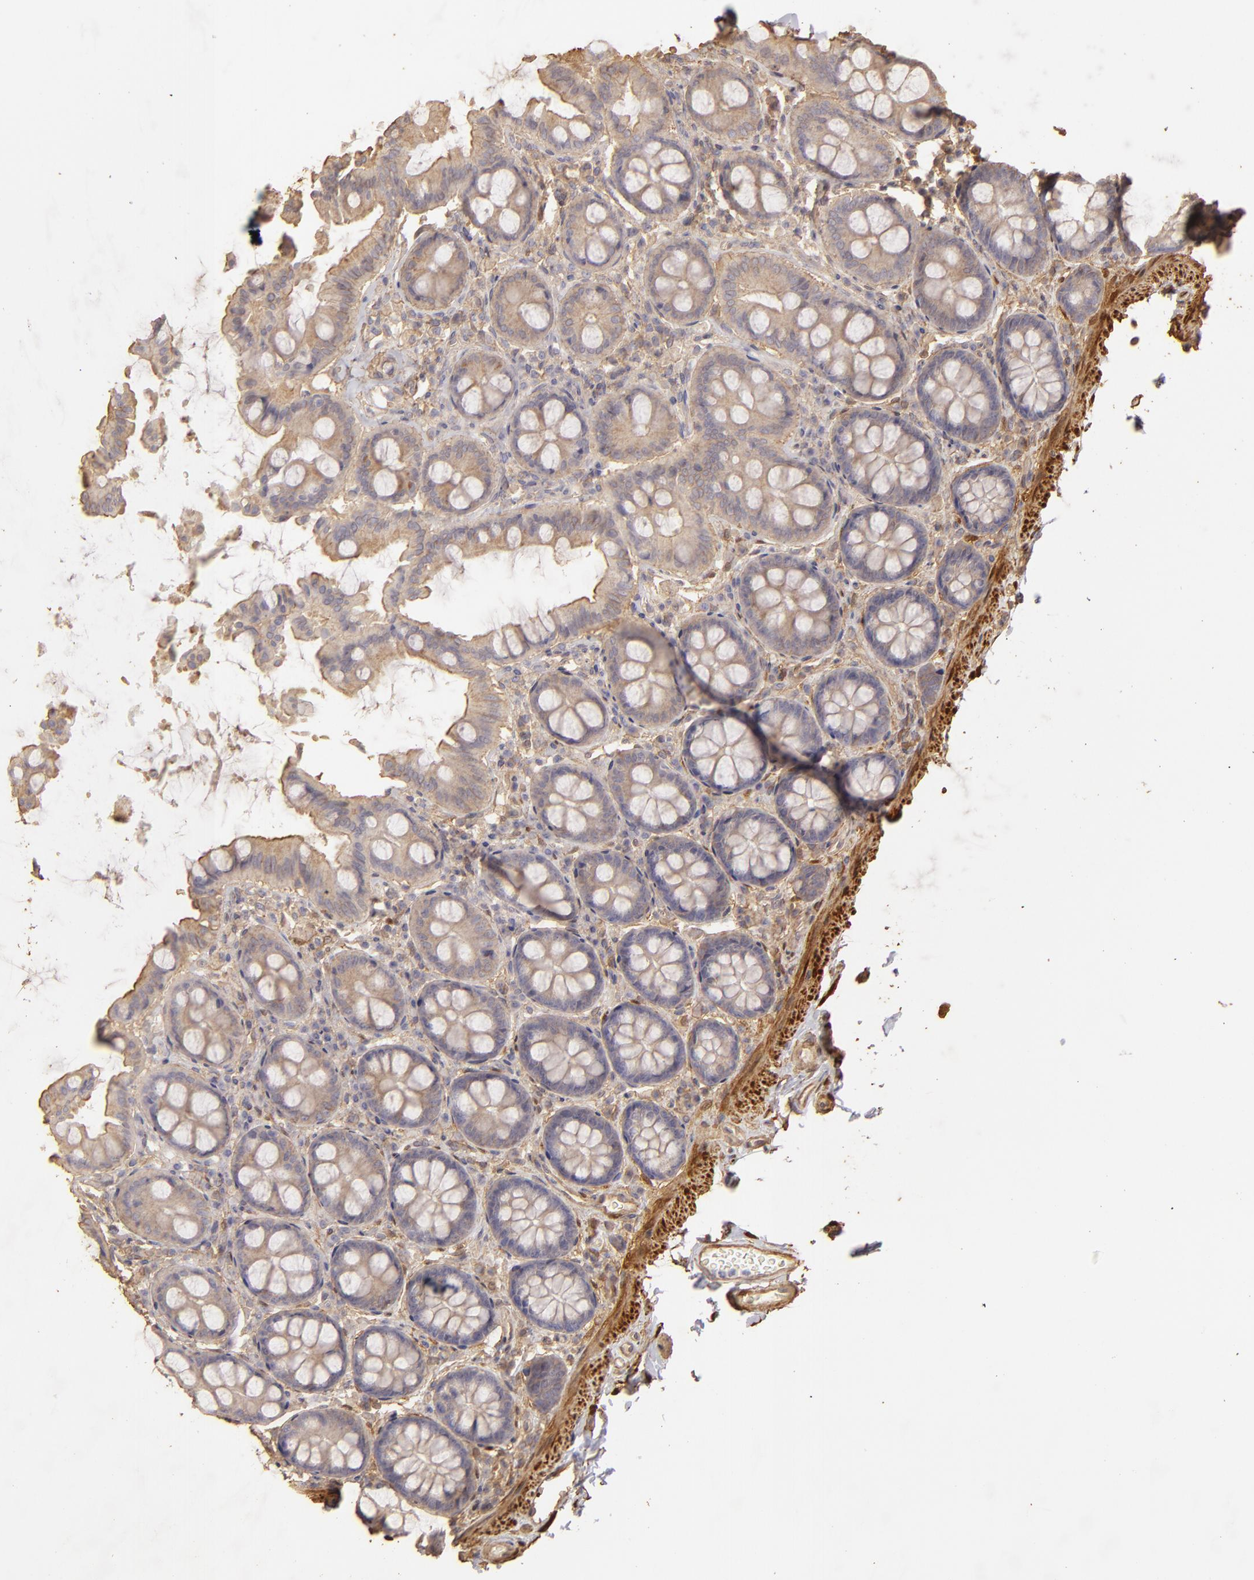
{"staining": {"intensity": "moderate", "quantity": ">75%", "location": "cytoplasmic/membranous"}, "tissue": "colon", "cell_type": "Endothelial cells", "image_type": "normal", "snomed": [{"axis": "morphology", "description": "Normal tissue, NOS"}, {"axis": "topography", "description": "Colon"}], "caption": "Normal colon was stained to show a protein in brown. There is medium levels of moderate cytoplasmic/membranous expression in about >75% of endothelial cells.", "gene": "HSPB6", "patient": {"sex": "female", "age": 61}}